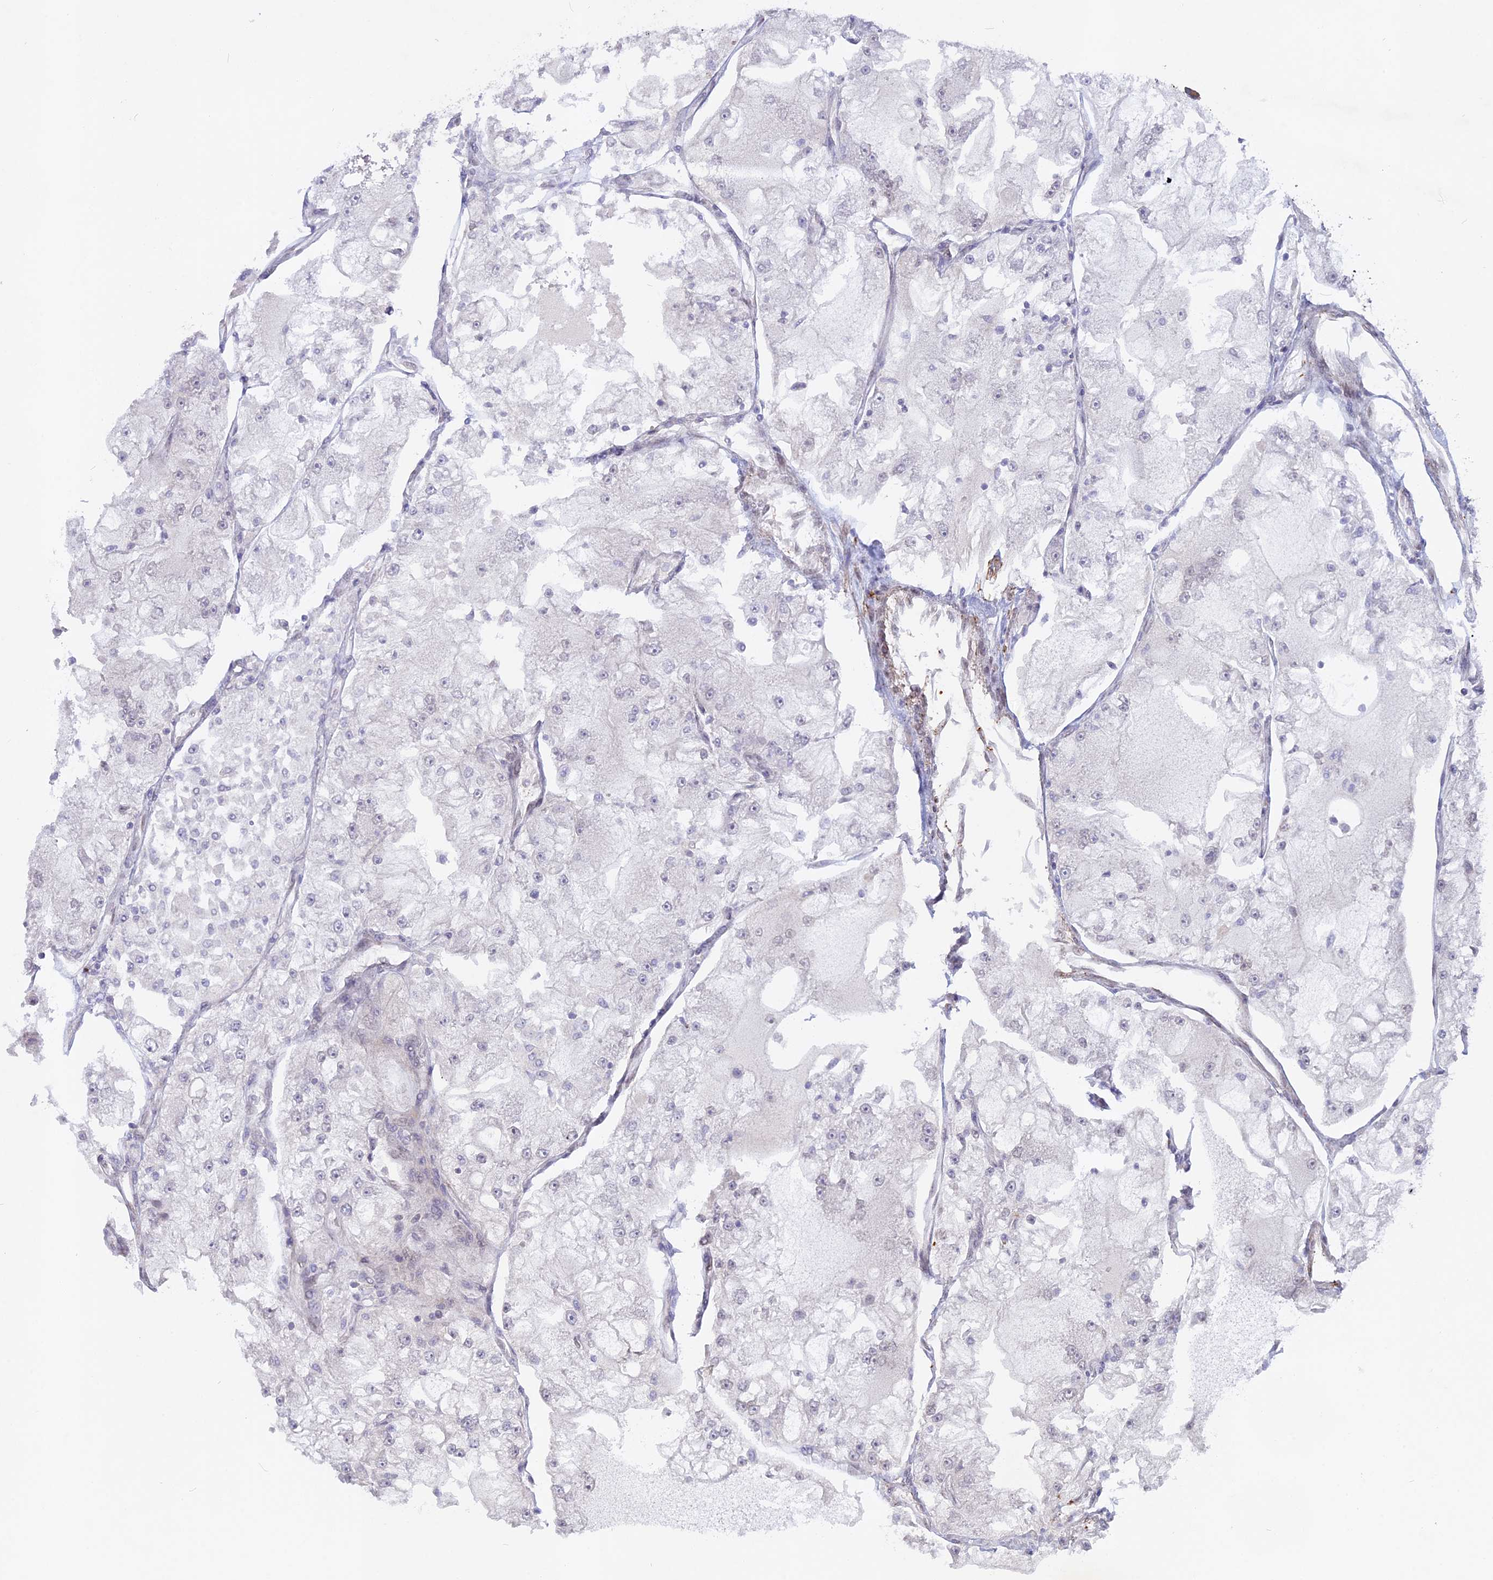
{"staining": {"intensity": "negative", "quantity": "none", "location": "none"}, "tissue": "renal cancer", "cell_type": "Tumor cells", "image_type": "cancer", "snomed": [{"axis": "morphology", "description": "Adenocarcinoma, NOS"}, {"axis": "topography", "description": "Kidney"}], "caption": "A high-resolution photomicrograph shows immunohistochemistry (IHC) staining of renal cancer (adenocarcinoma), which shows no significant positivity in tumor cells. (DAB IHC visualized using brightfield microscopy, high magnification).", "gene": "CCDC154", "patient": {"sex": "female", "age": 72}}